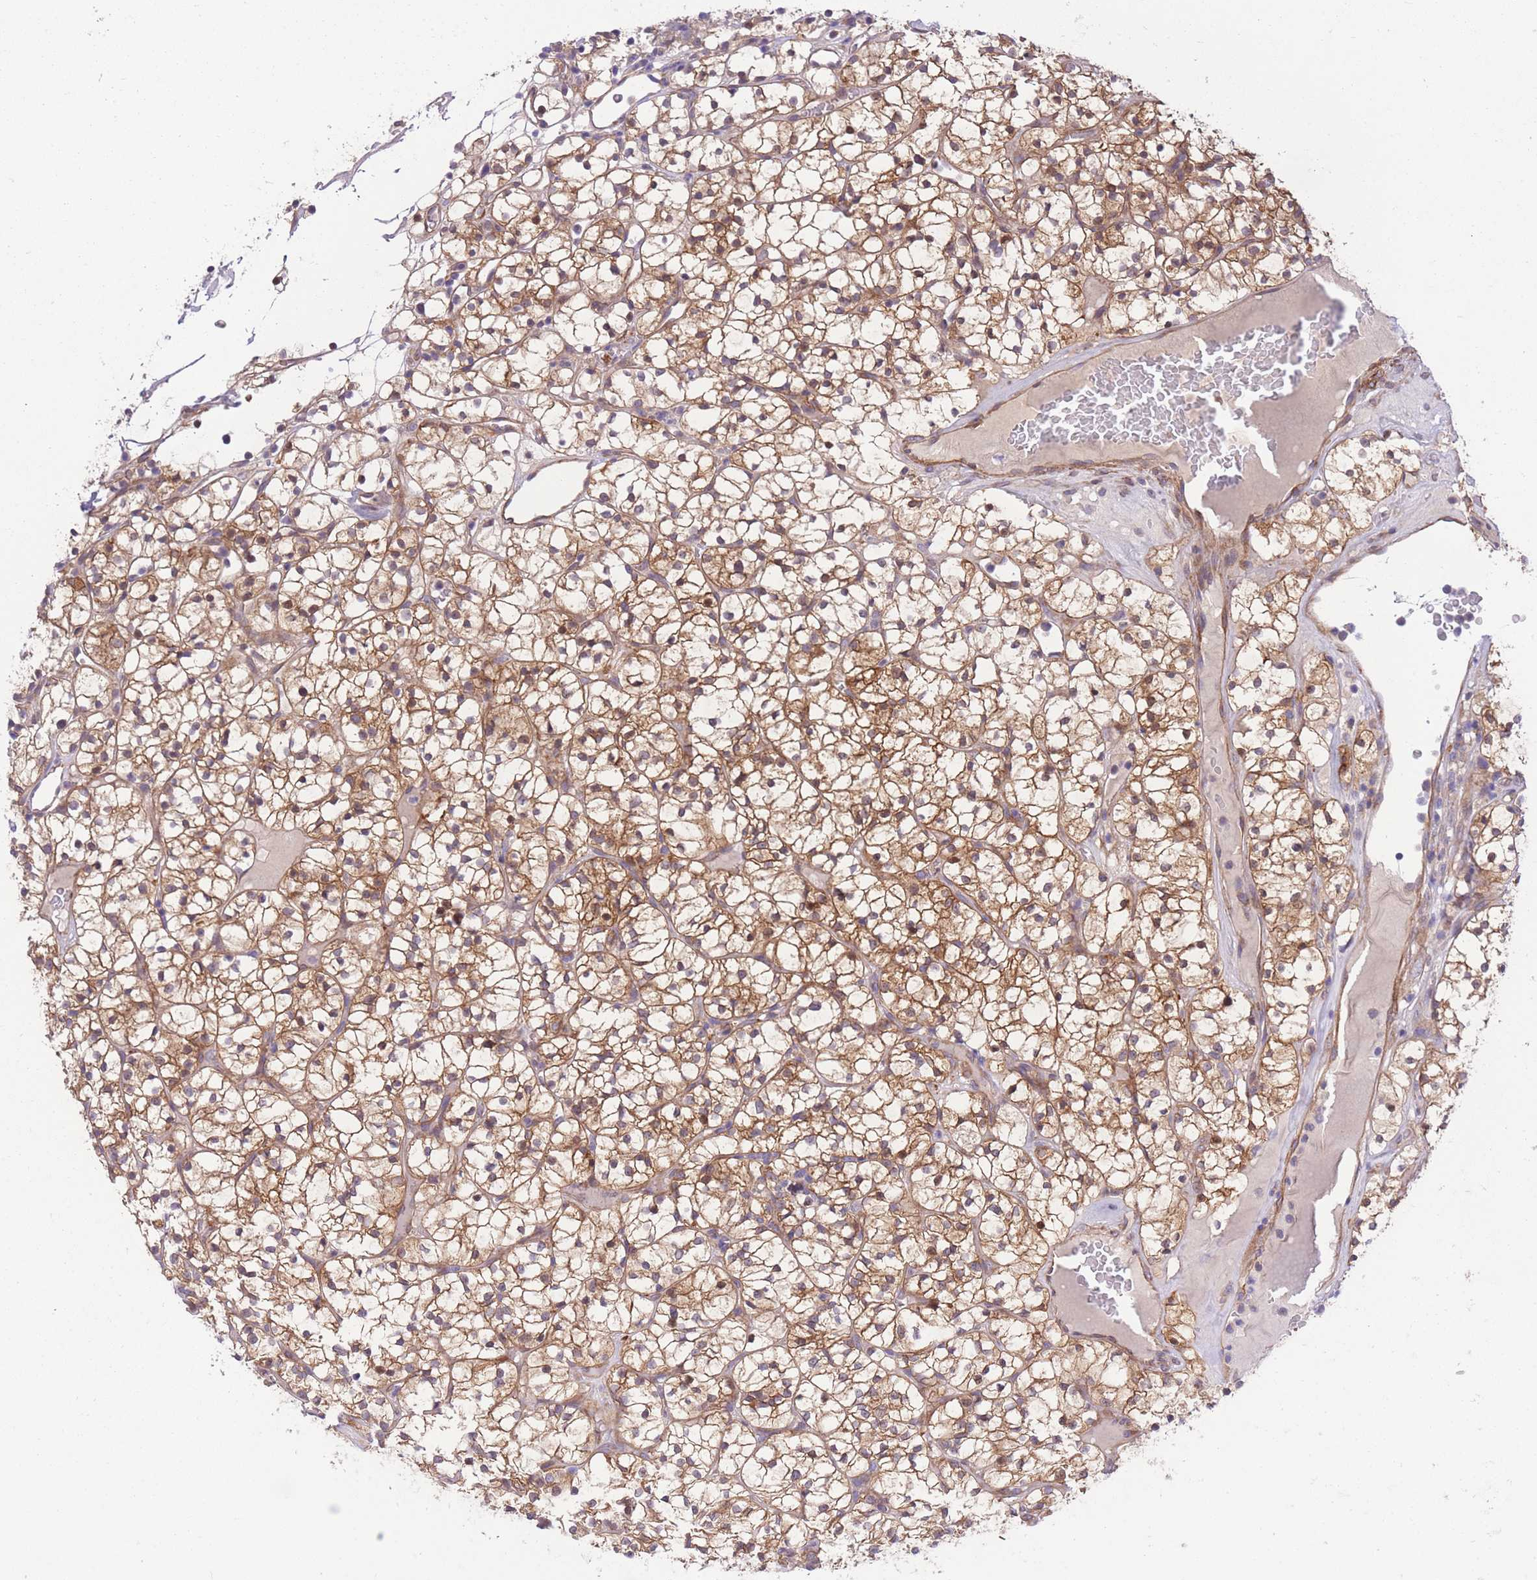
{"staining": {"intensity": "moderate", "quantity": ">75%", "location": "cytoplasmic/membranous"}, "tissue": "renal cancer", "cell_type": "Tumor cells", "image_type": "cancer", "snomed": [{"axis": "morphology", "description": "Adenocarcinoma, NOS"}, {"axis": "topography", "description": "Kidney"}], "caption": "The photomicrograph exhibits a brown stain indicating the presence of a protein in the cytoplasmic/membranous of tumor cells in renal adenocarcinoma.", "gene": "CHAC1", "patient": {"sex": "female", "age": 64}}